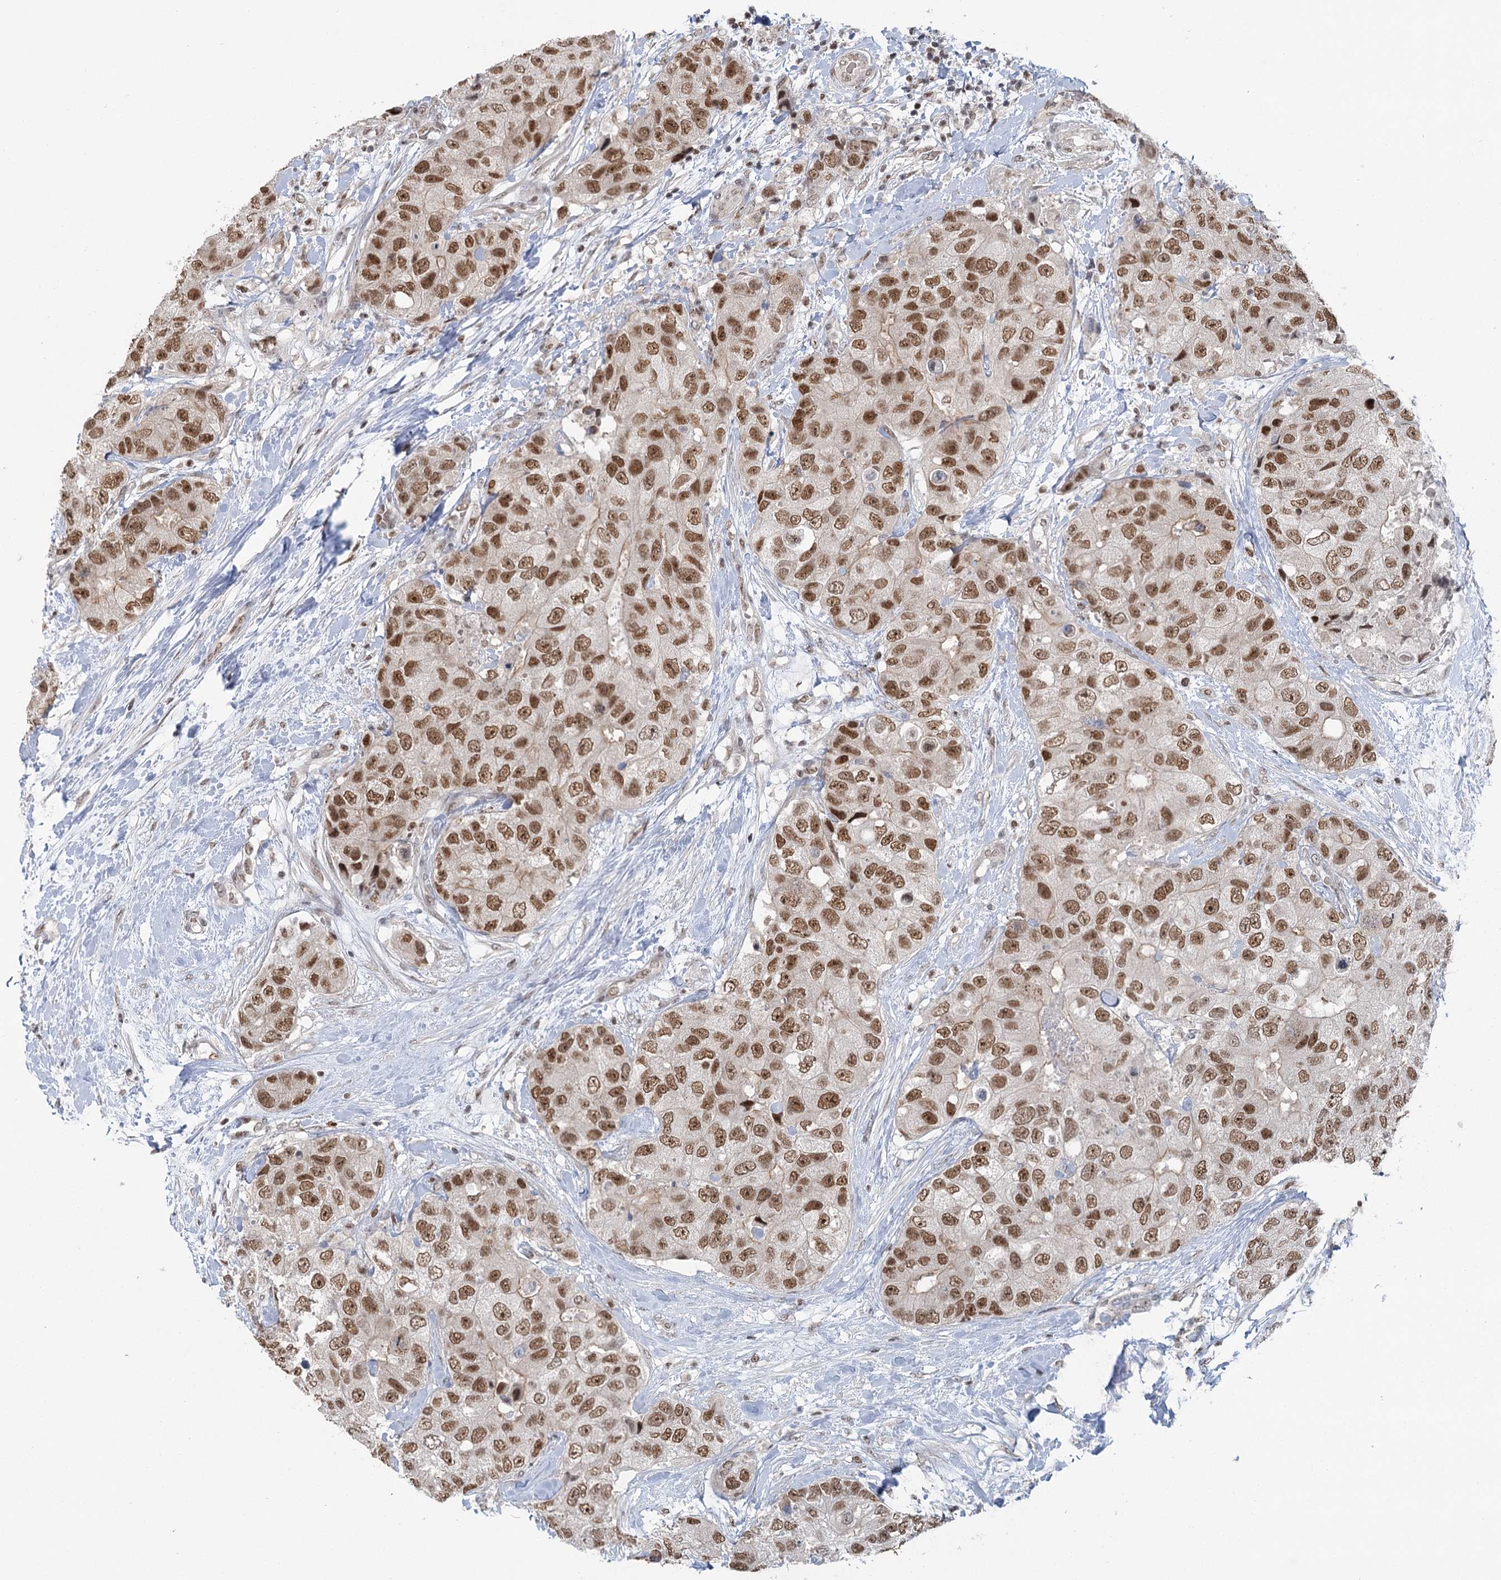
{"staining": {"intensity": "moderate", "quantity": ">75%", "location": "nuclear"}, "tissue": "breast cancer", "cell_type": "Tumor cells", "image_type": "cancer", "snomed": [{"axis": "morphology", "description": "Duct carcinoma"}, {"axis": "topography", "description": "Breast"}], "caption": "Immunohistochemical staining of human invasive ductal carcinoma (breast) exhibits medium levels of moderate nuclear protein positivity in approximately >75% of tumor cells.", "gene": "PDS5A", "patient": {"sex": "female", "age": 62}}